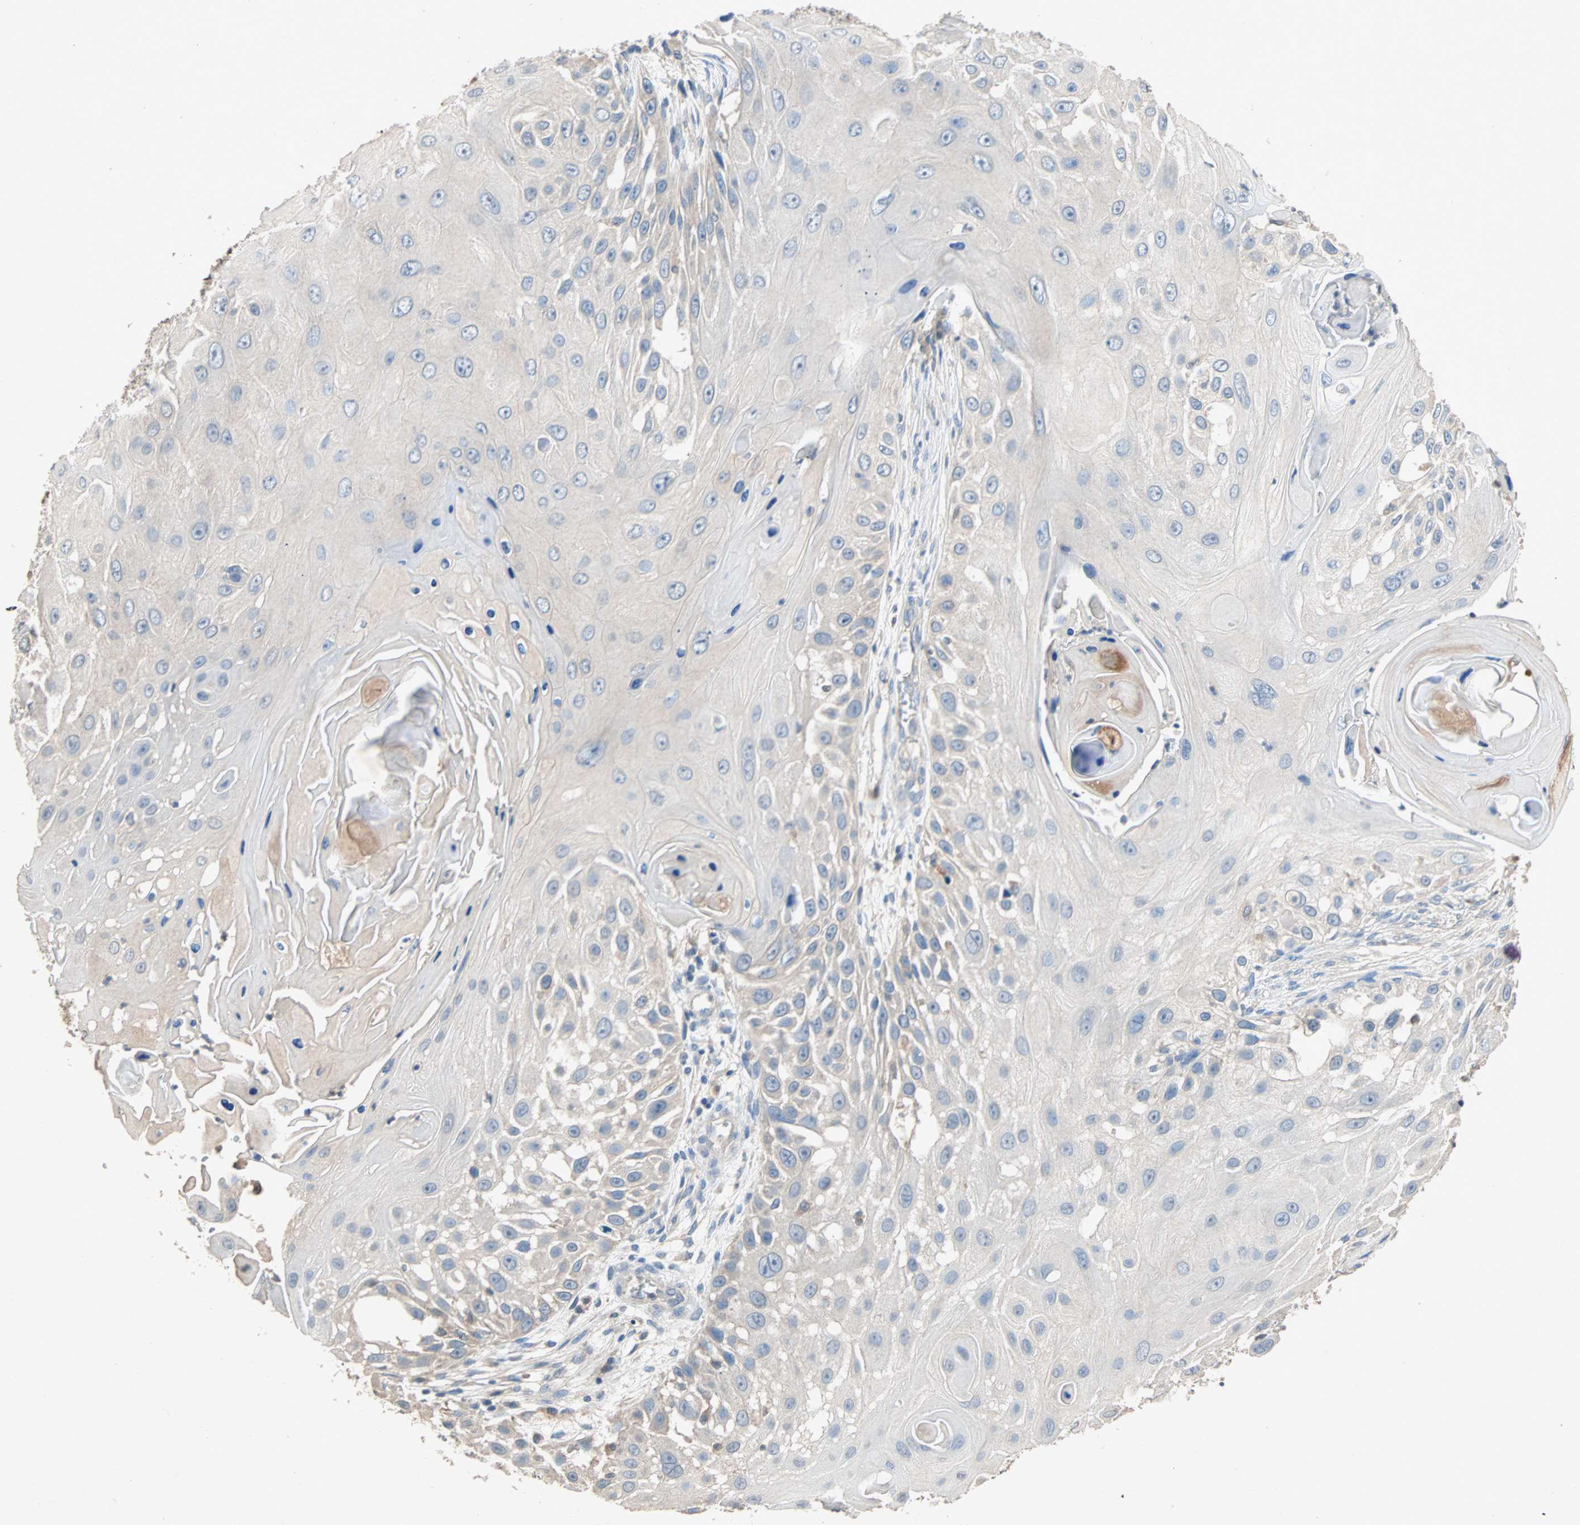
{"staining": {"intensity": "weak", "quantity": ">75%", "location": "cytoplasmic/membranous"}, "tissue": "skin cancer", "cell_type": "Tumor cells", "image_type": "cancer", "snomed": [{"axis": "morphology", "description": "Squamous cell carcinoma, NOS"}, {"axis": "topography", "description": "Skin"}], "caption": "Tumor cells reveal low levels of weak cytoplasmic/membranous staining in about >75% of cells in squamous cell carcinoma (skin). The staining was performed using DAB to visualize the protein expression in brown, while the nuclei were stained in blue with hematoxylin (Magnification: 20x).", "gene": "ADAP1", "patient": {"sex": "female", "age": 44}}